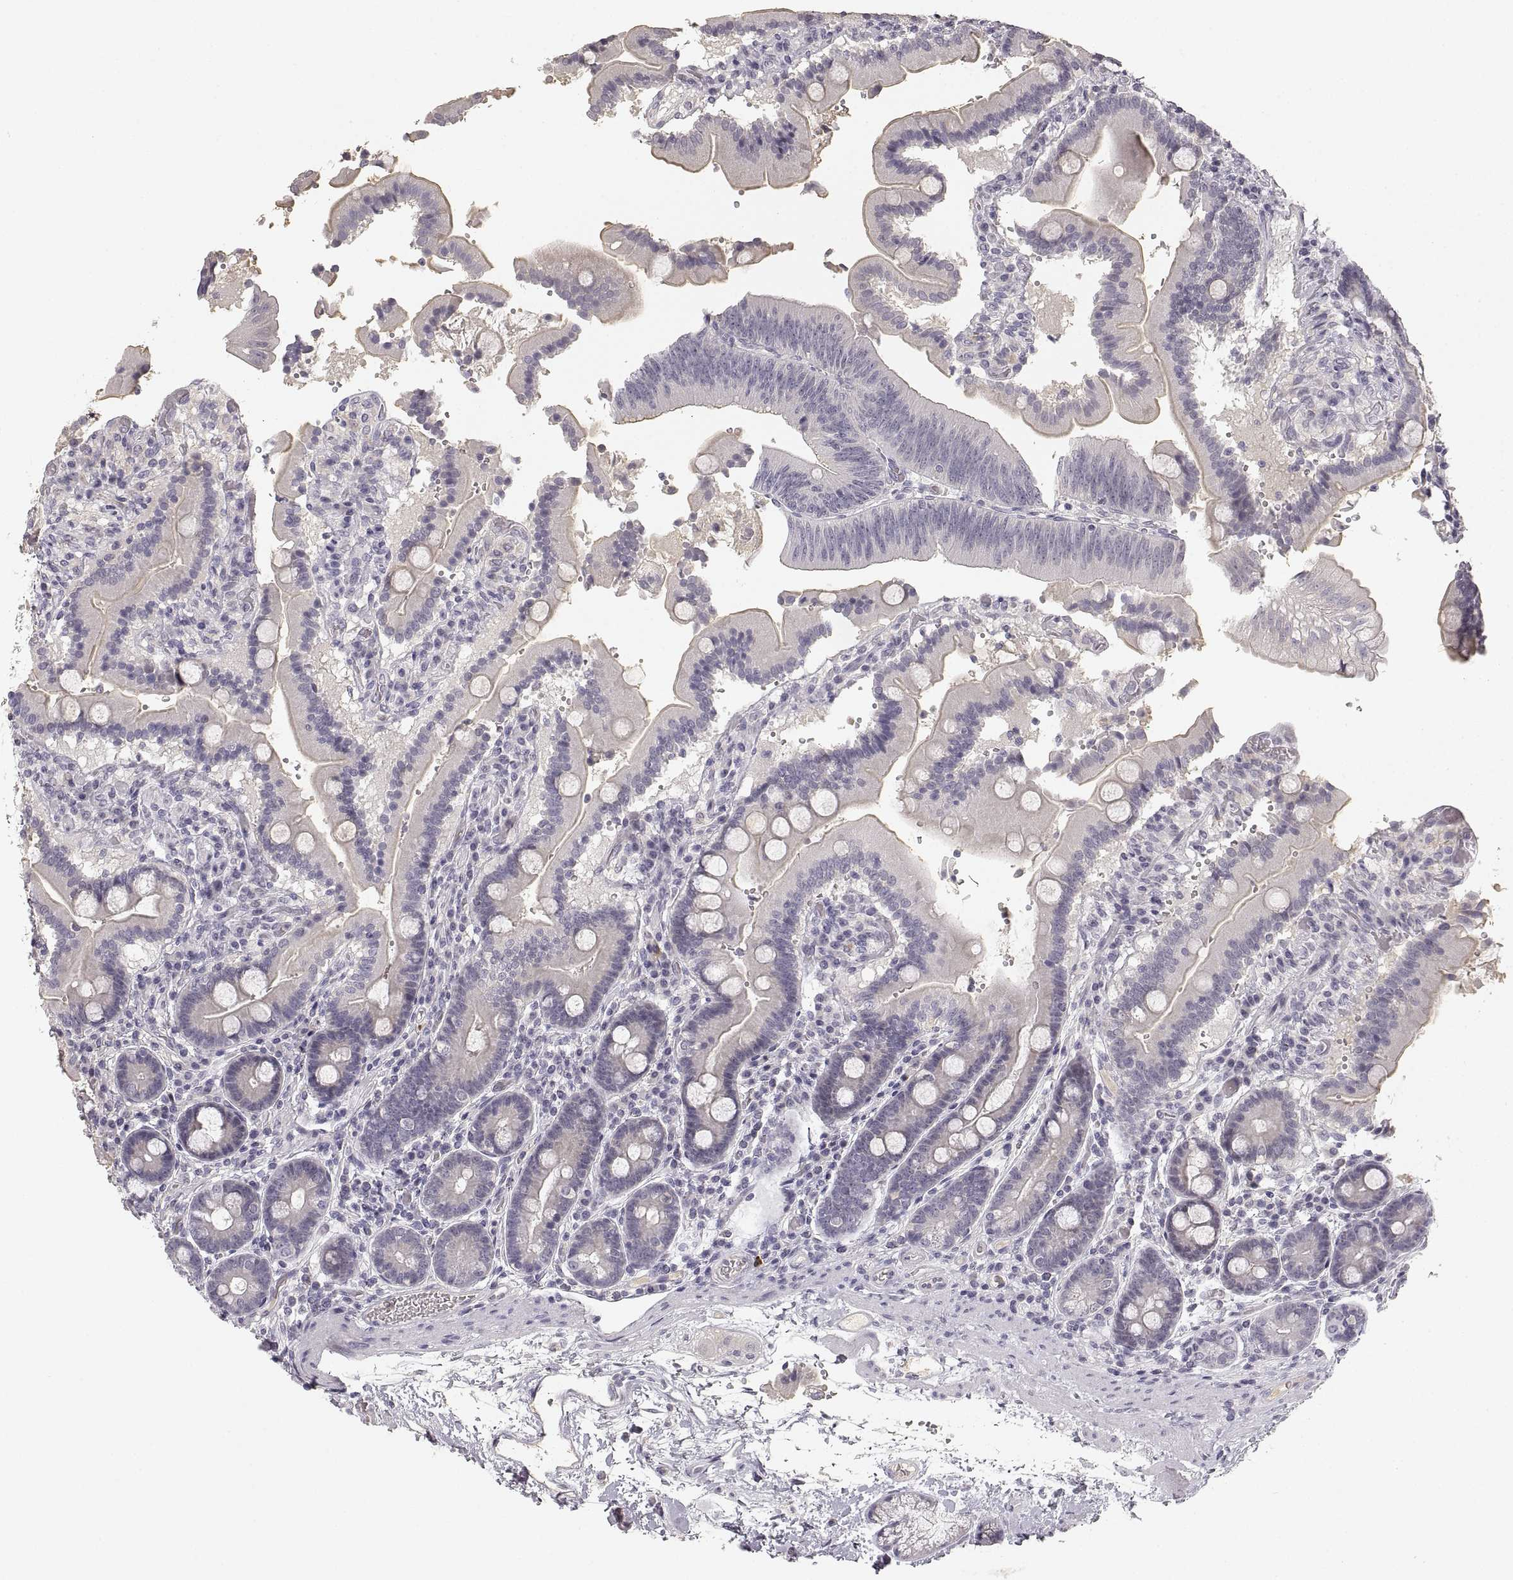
{"staining": {"intensity": "negative", "quantity": "none", "location": "none"}, "tissue": "duodenum", "cell_type": "Glandular cells", "image_type": "normal", "snomed": [{"axis": "morphology", "description": "Normal tissue, NOS"}, {"axis": "topography", "description": "Duodenum"}], "caption": "High power microscopy micrograph of an immunohistochemistry (IHC) micrograph of benign duodenum, revealing no significant staining in glandular cells.", "gene": "RUNDC3A", "patient": {"sex": "female", "age": 62}}